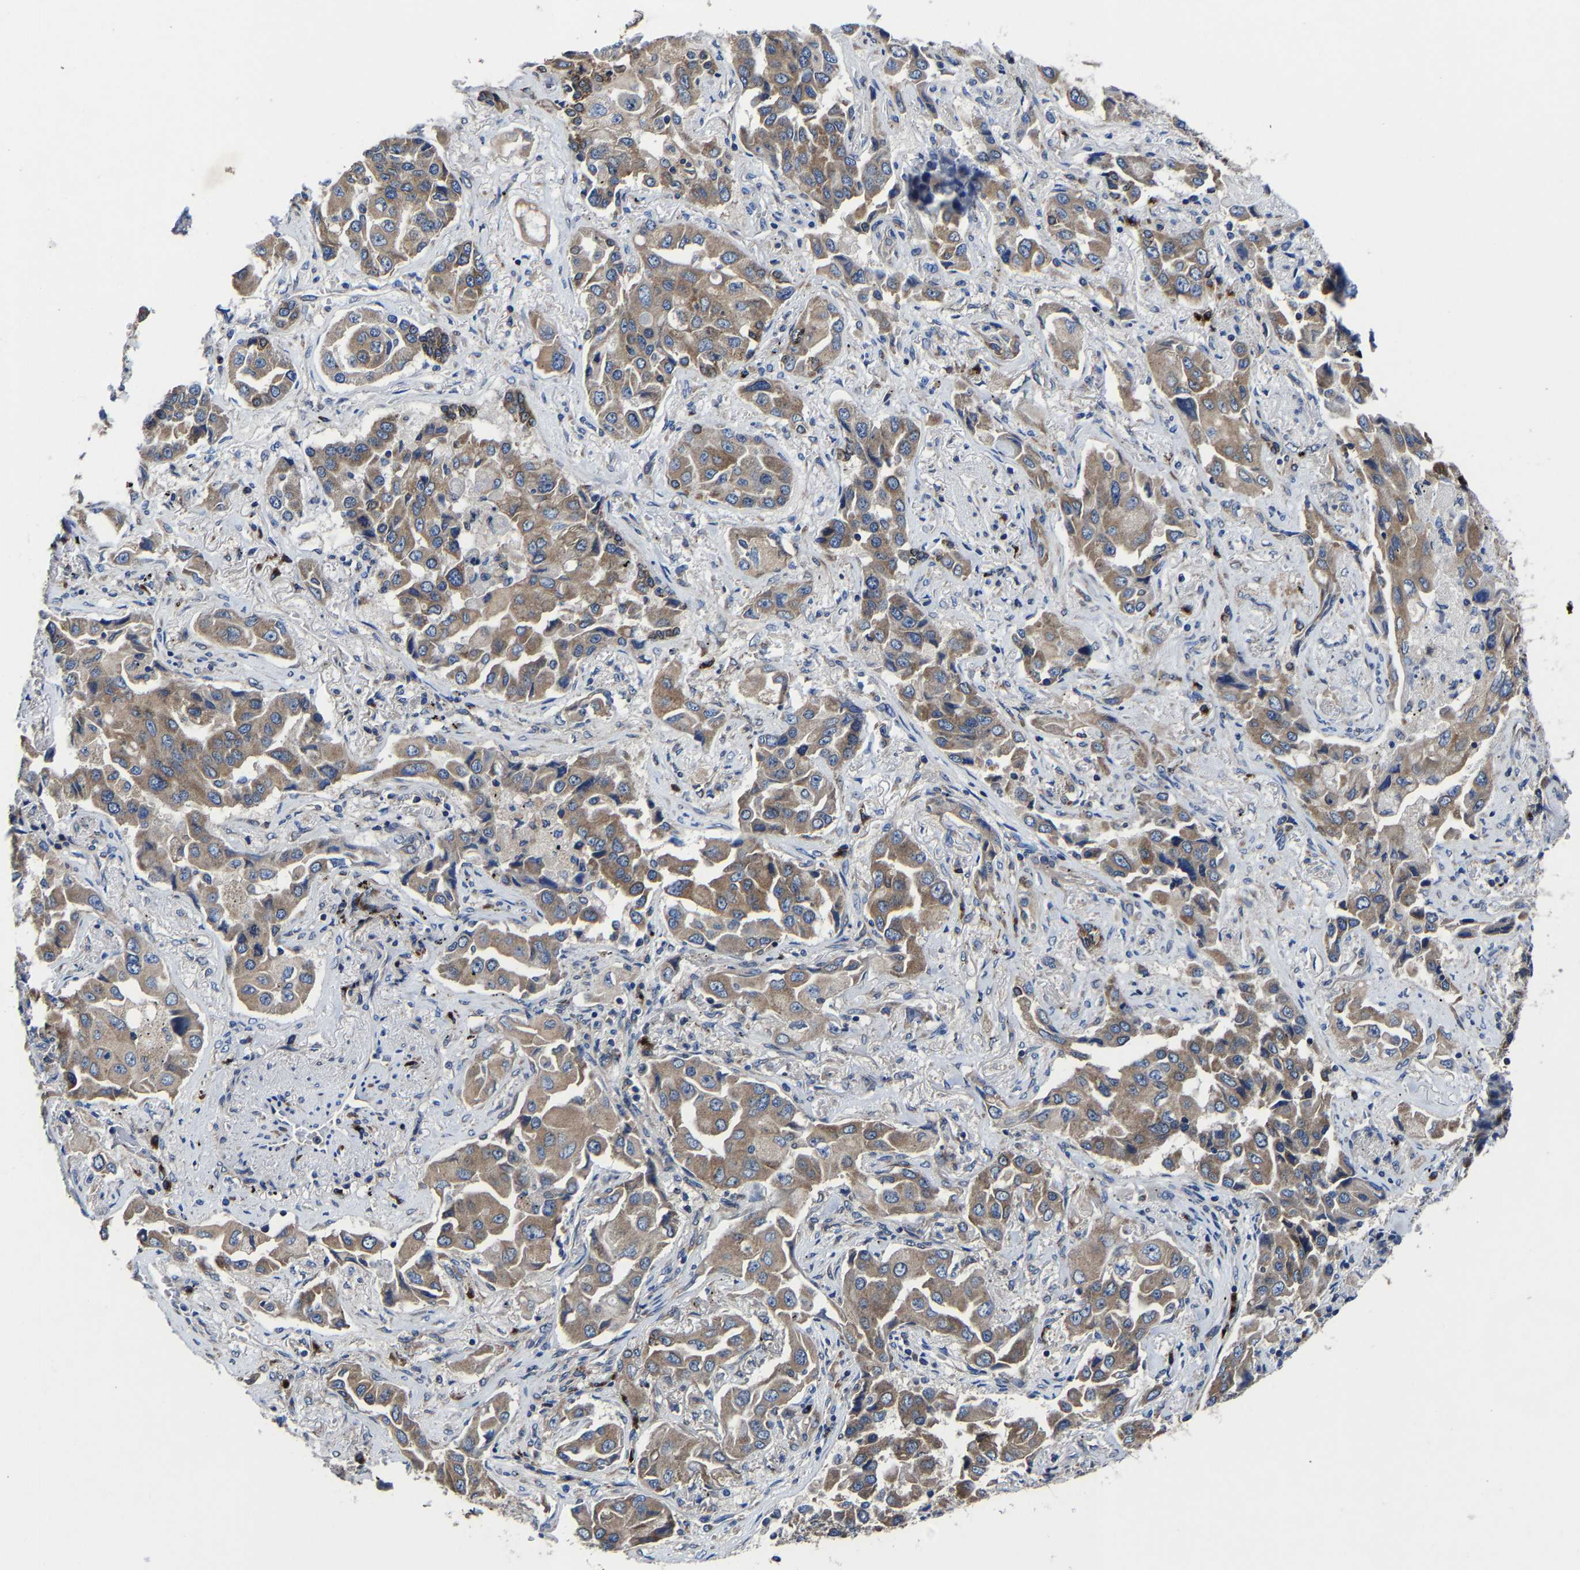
{"staining": {"intensity": "moderate", "quantity": ">75%", "location": "cytoplasmic/membranous"}, "tissue": "lung cancer", "cell_type": "Tumor cells", "image_type": "cancer", "snomed": [{"axis": "morphology", "description": "Adenocarcinoma, NOS"}, {"axis": "topography", "description": "Lung"}], "caption": "DAB (3,3'-diaminobenzidine) immunohistochemical staining of lung cancer exhibits moderate cytoplasmic/membranous protein staining in approximately >75% of tumor cells.", "gene": "EBAG9", "patient": {"sex": "female", "age": 65}}